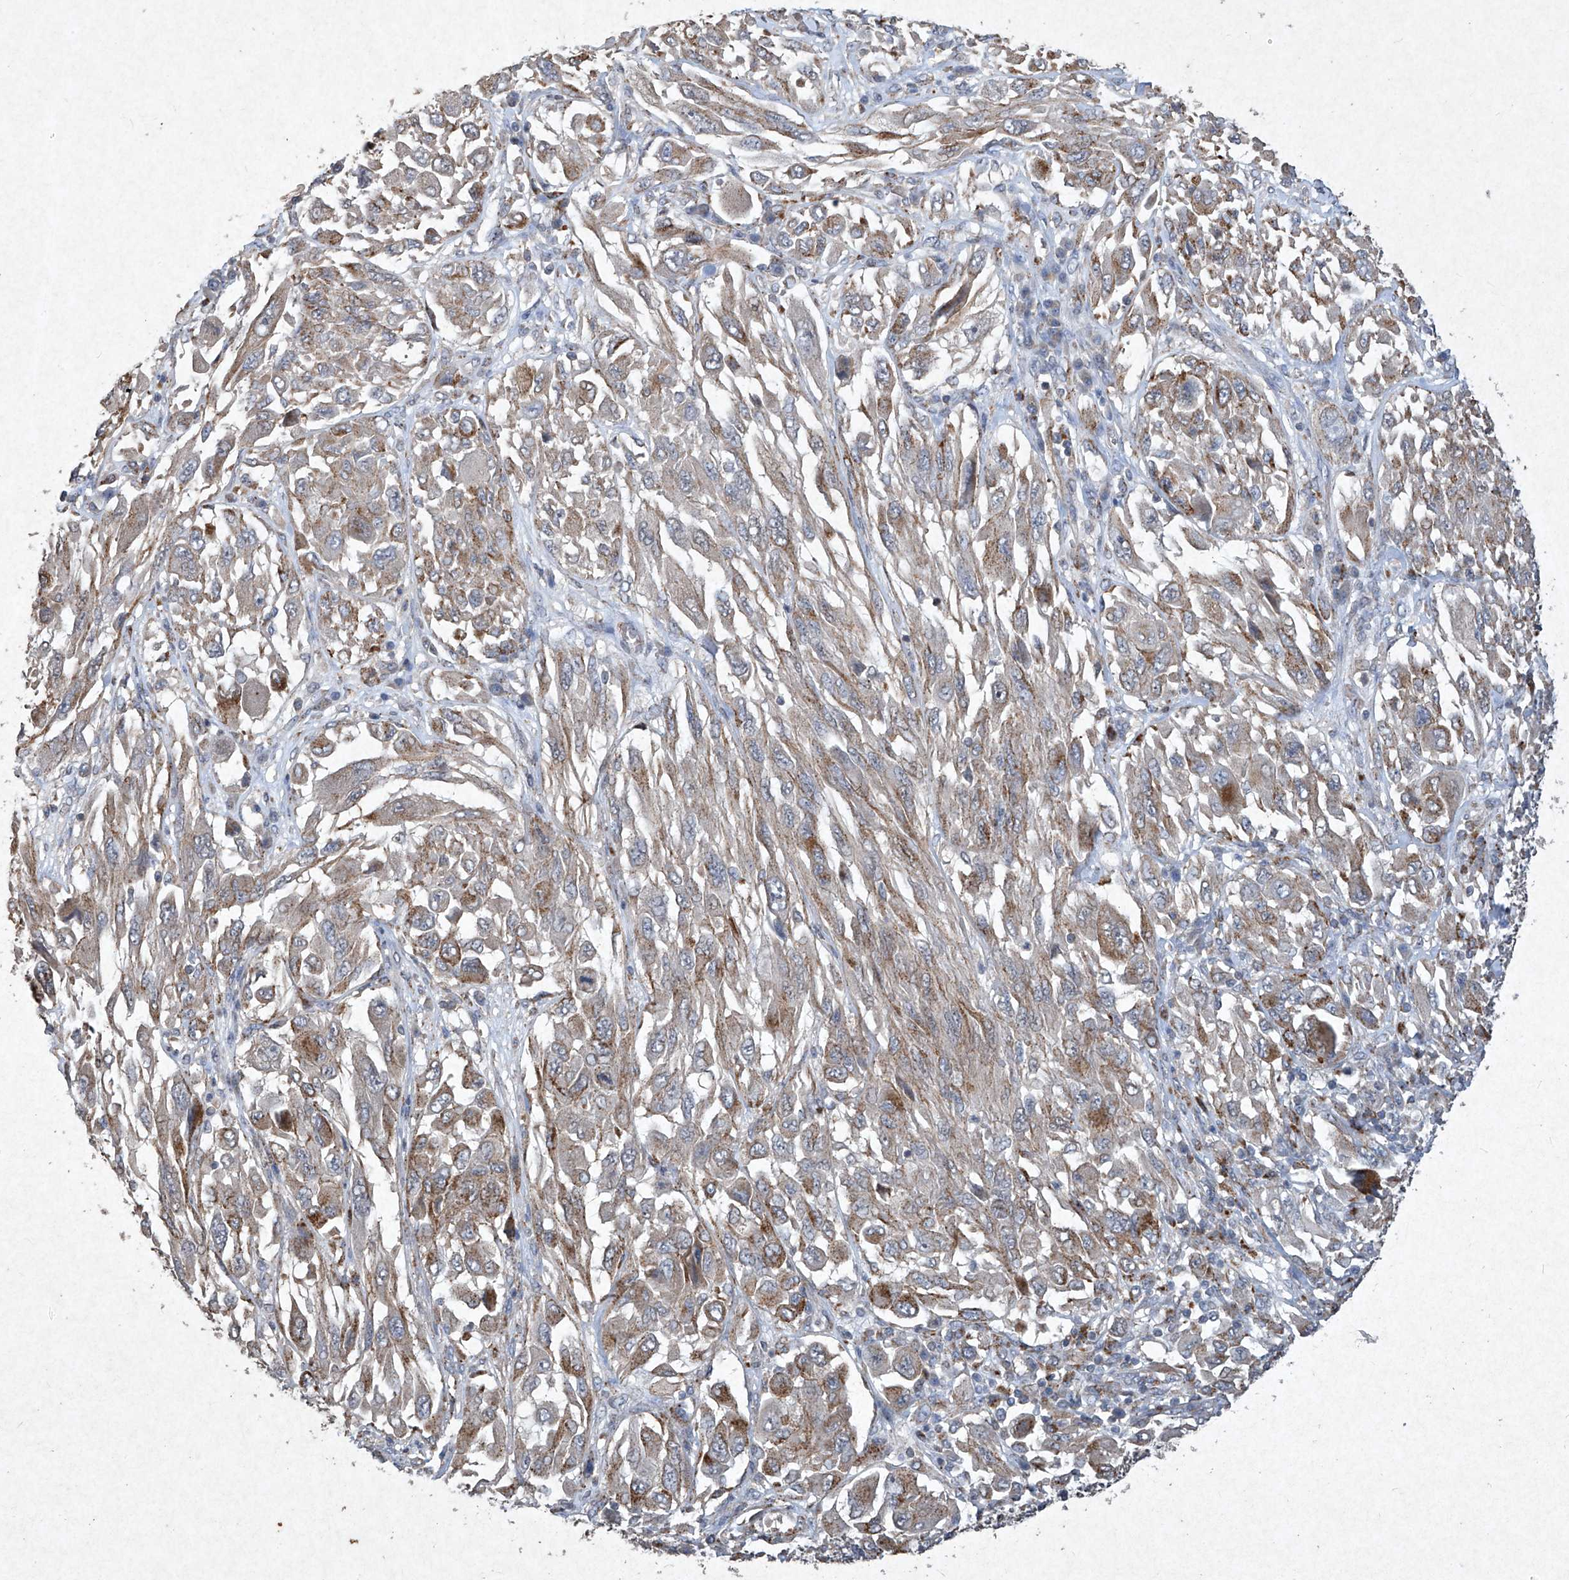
{"staining": {"intensity": "moderate", "quantity": "25%-75%", "location": "cytoplasmic/membranous"}, "tissue": "melanoma", "cell_type": "Tumor cells", "image_type": "cancer", "snomed": [{"axis": "morphology", "description": "Malignant melanoma, NOS"}, {"axis": "topography", "description": "Skin"}], "caption": "A micrograph of human melanoma stained for a protein shows moderate cytoplasmic/membranous brown staining in tumor cells.", "gene": "MED16", "patient": {"sex": "female", "age": 91}}